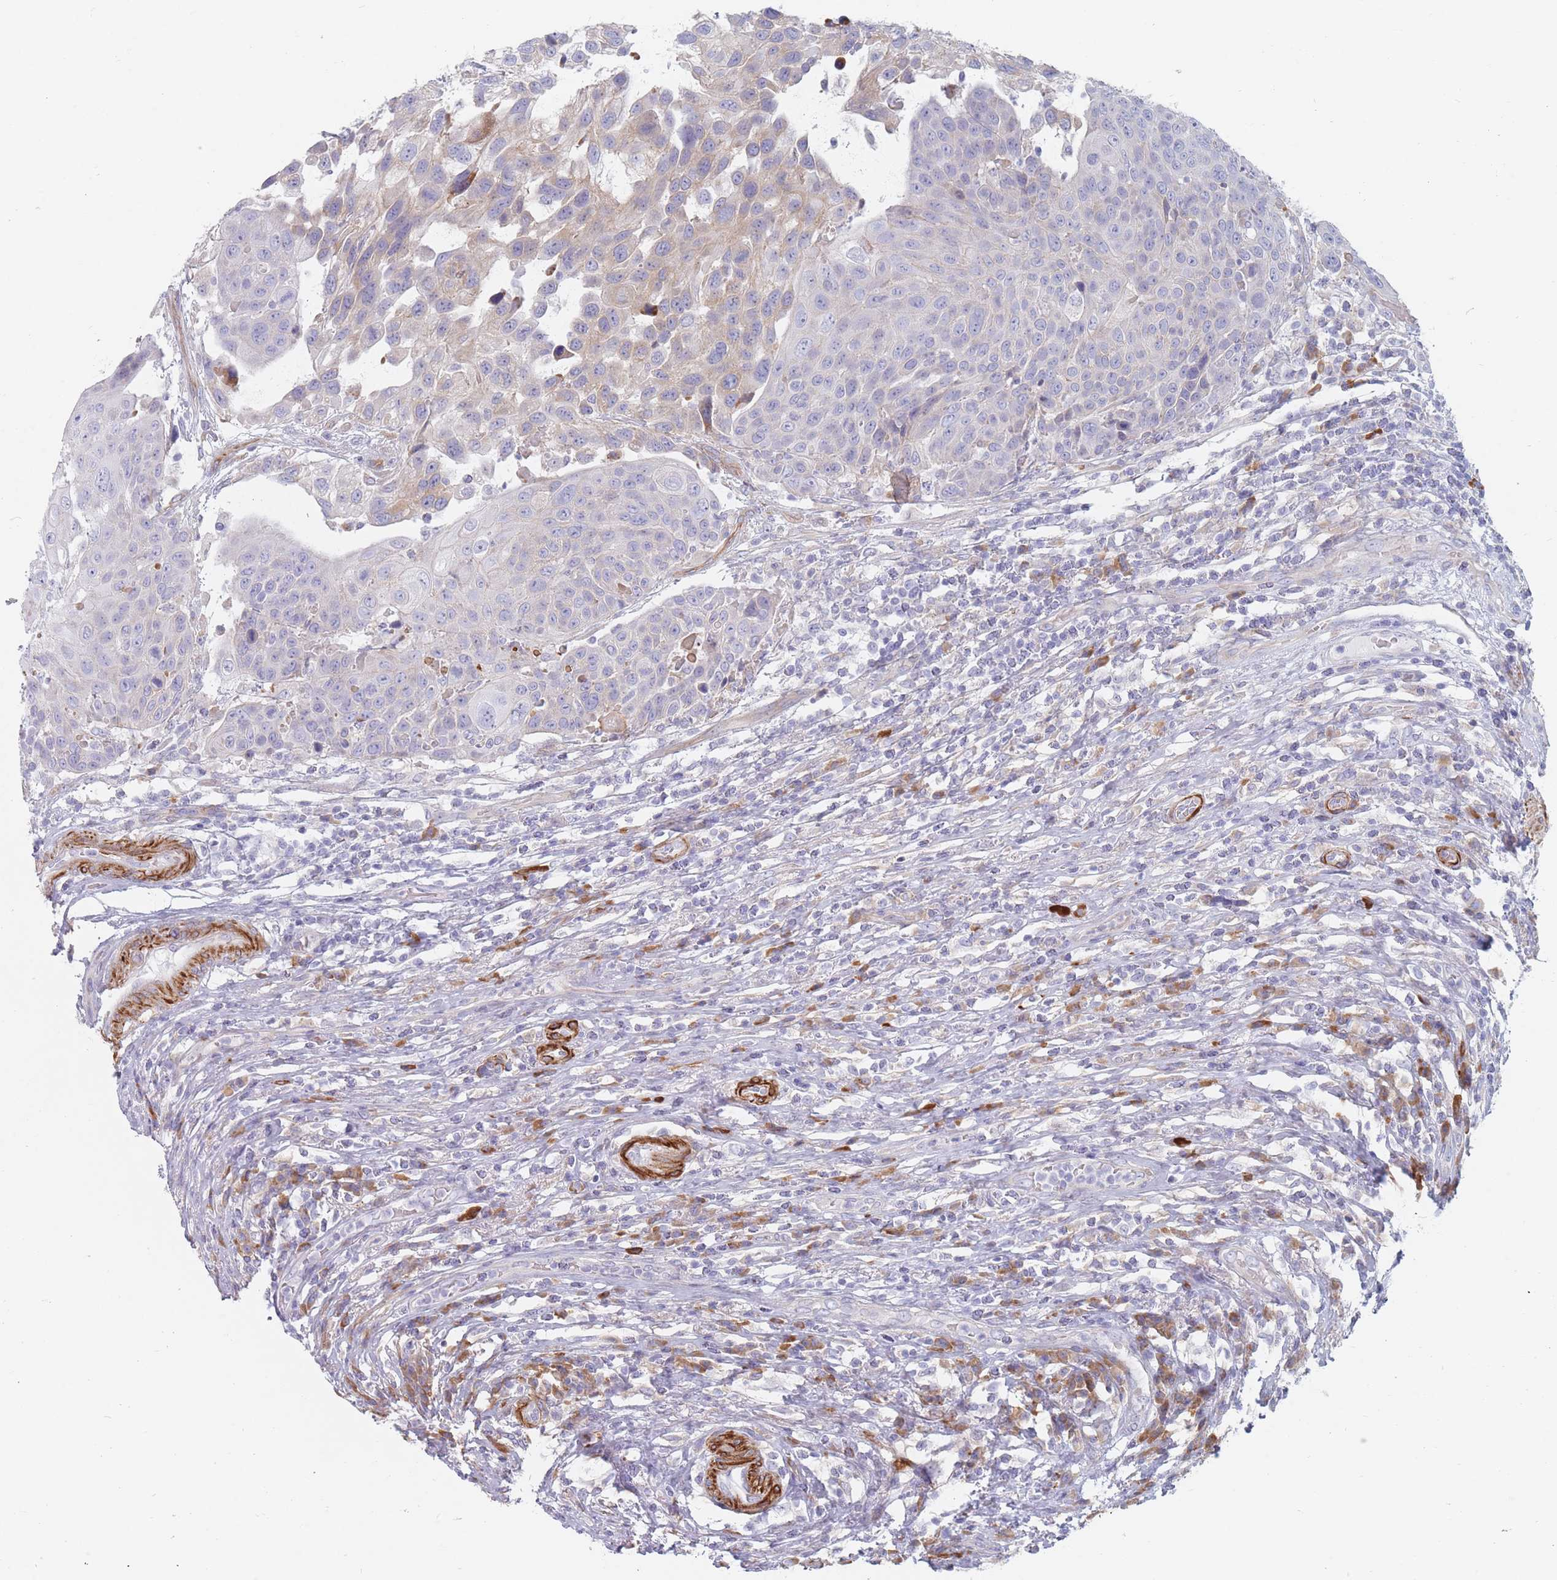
{"staining": {"intensity": "weak", "quantity": "25%-75%", "location": "cytoplasmic/membranous"}, "tissue": "urothelial cancer", "cell_type": "Tumor cells", "image_type": "cancer", "snomed": [{"axis": "morphology", "description": "Urothelial carcinoma, High grade"}, {"axis": "topography", "description": "Urinary bladder"}], "caption": "High-grade urothelial carcinoma stained for a protein reveals weak cytoplasmic/membranous positivity in tumor cells.", "gene": "ERBIN", "patient": {"sex": "female", "age": 70}}